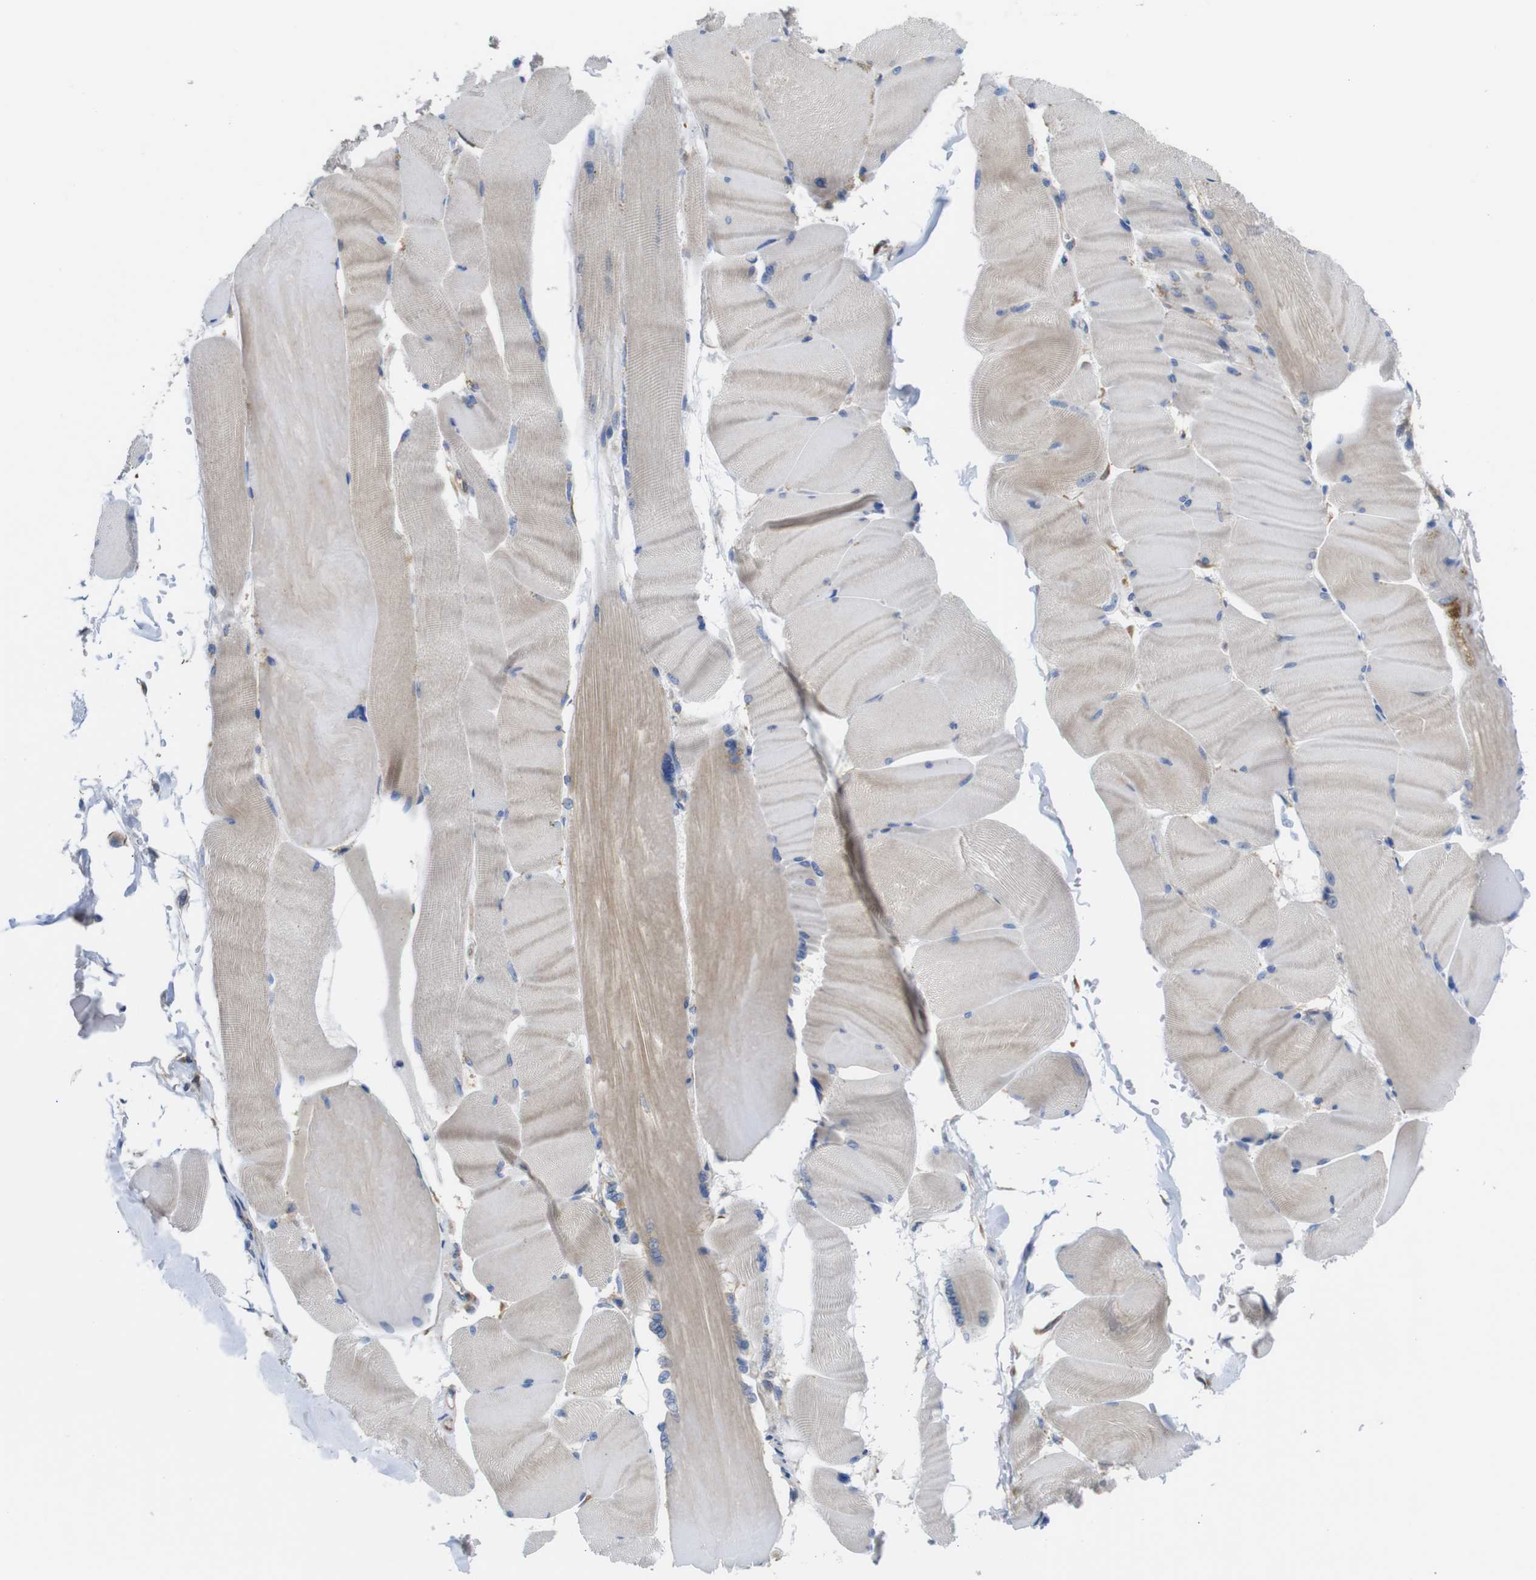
{"staining": {"intensity": "weak", "quantity": ">75%", "location": "cytoplasmic/membranous"}, "tissue": "skeletal muscle", "cell_type": "Myocytes", "image_type": "normal", "snomed": [{"axis": "morphology", "description": "Normal tissue, NOS"}, {"axis": "topography", "description": "Skin"}, {"axis": "topography", "description": "Skeletal muscle"}], "caption": "The histopathology image demonstrates a brown stain indicating the presence of a protein in the cytoplasmic/membranous of myocytes in skeletal muscle.", "gene": "DDRGK1", "patient": {"sex": "male", "age": 83}}